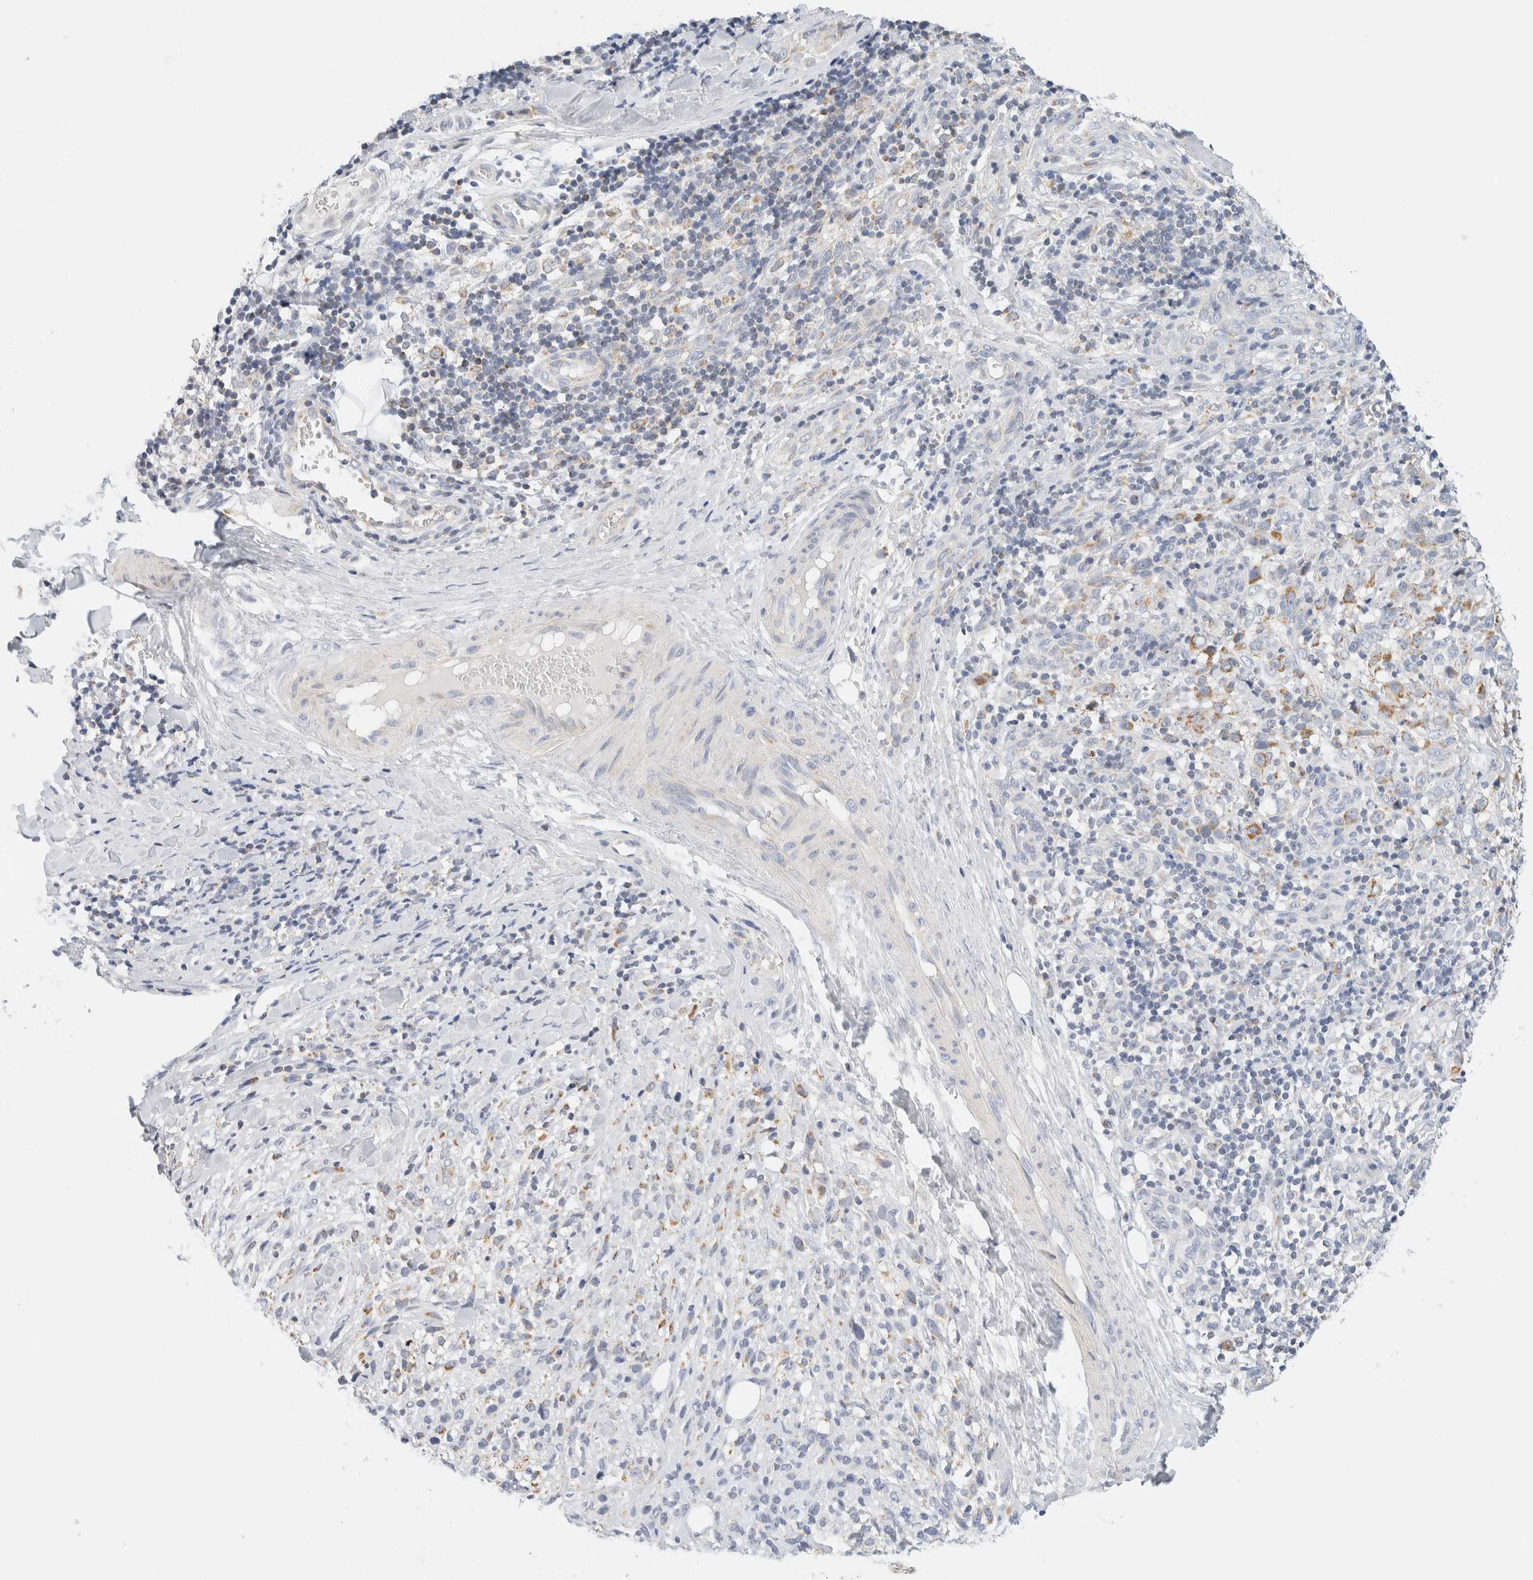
{"staining": {"intensity": "moderate", "quantity": "<25%", "location": "cytoplasmic/membranous"}, "tissue": "melanoma", "cell_type": "Tumor cells", "image_type": "cancer", "snomed": [{"axis": "morphology", "description": "Malignant melanoma, NOS"}, {"axis": "topography", "description": "Skin"}], "caption": "Immunohistochemistry (IHC) photomicrograph of neoplastic tissue: human melanoma stained using immunohistochemistry (IHC) reveals low levels of moderate protein expression localized specifically in the cytoplasmic/membranous of tumor cells, appearing as a cytoplasmic/membranous brown color.", "gene": "HDHD3", "patient": {"sex": "female", "age": 55}}